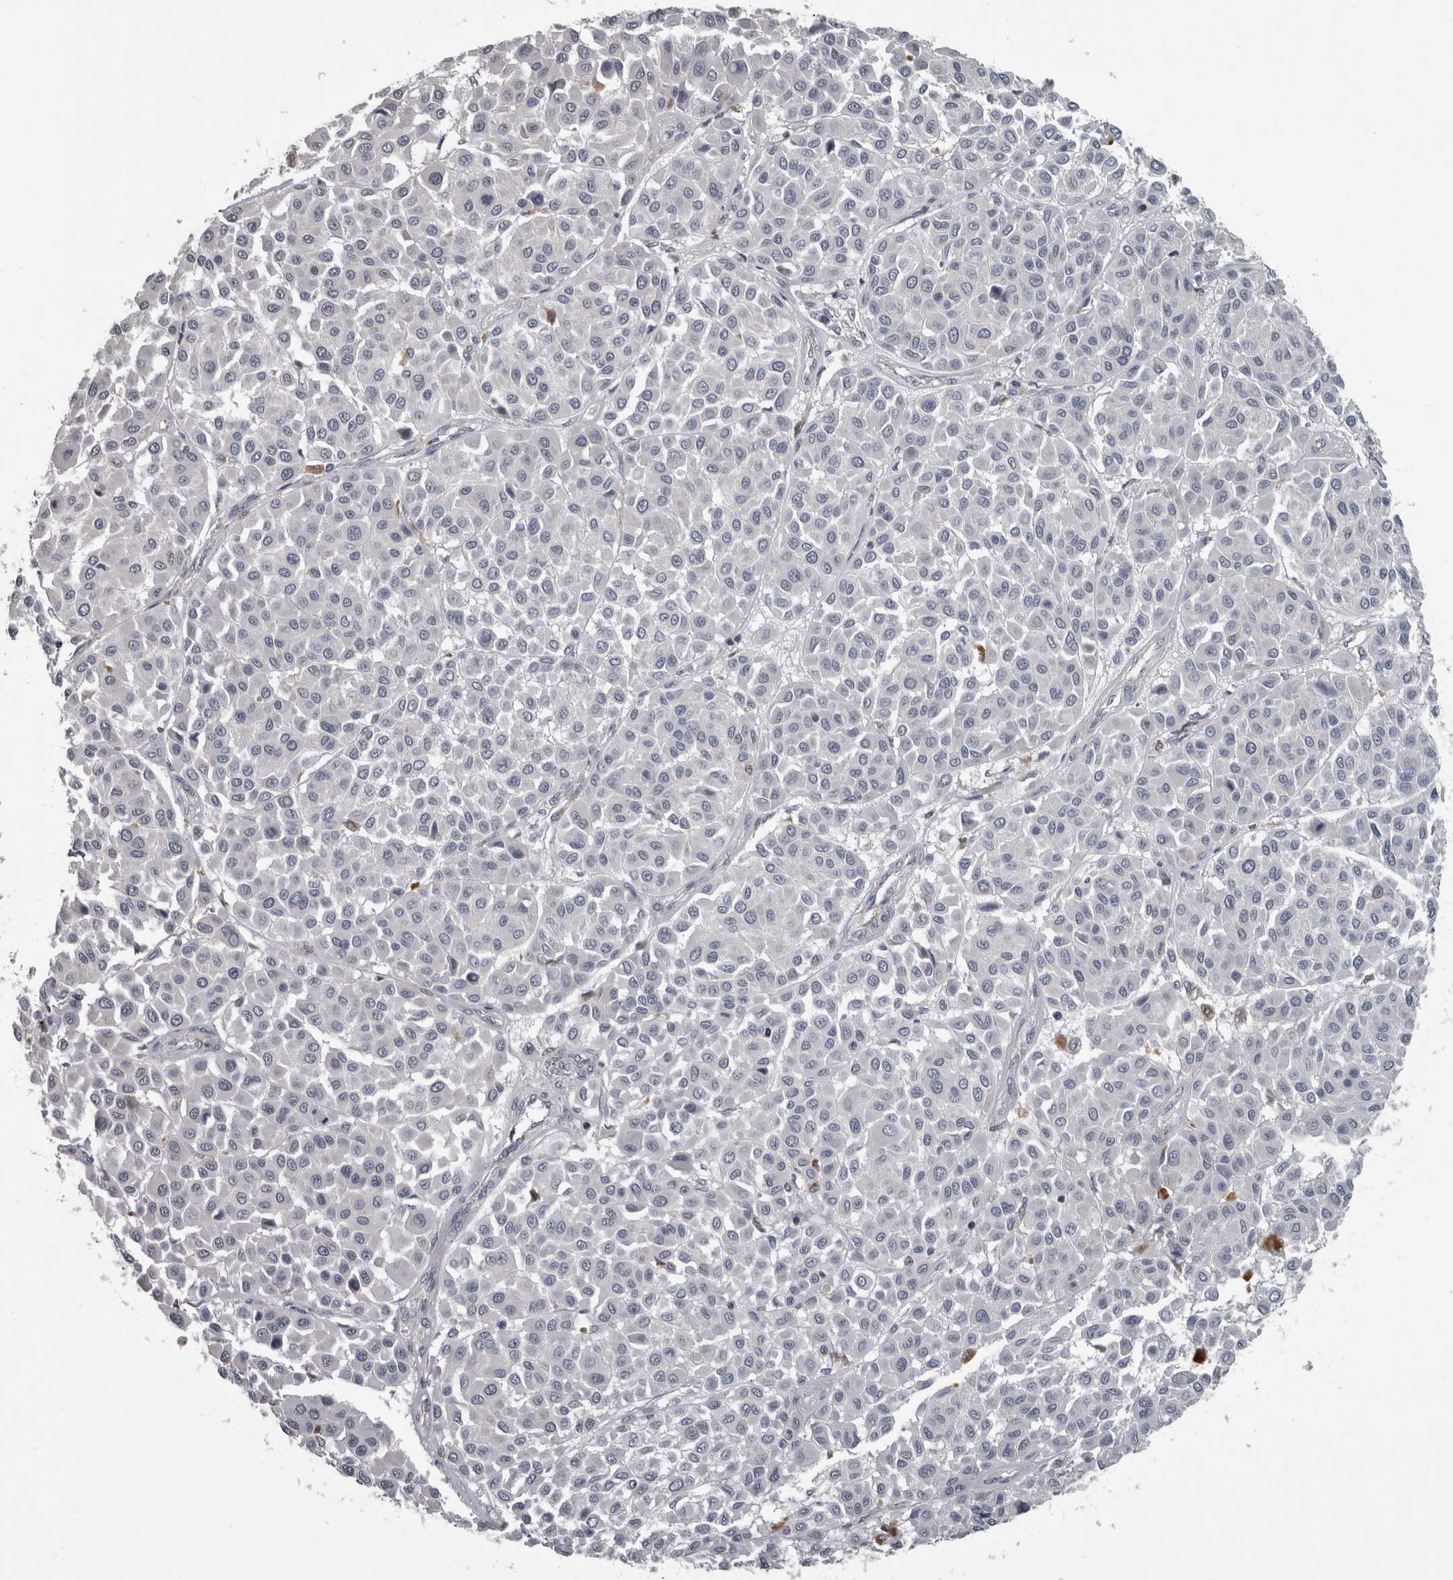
{"staining": {"intensity": "negative", "quantity": "none", "location": "none"}, "tissue": "melanoma", "cell_type": "Tumor cells", "image_type": "cancer", "snomed": [{"axis": "morphology", "description": "Malignant melanoma, Metastatic site"}, {"axis": "topography", "description": "Soft tissue"}], "caption": "High magnification brightfield microscopy of melanoma stained with DAB (3,3'-diaminobenzidine) (brown) and counterstained with hematoxylin (blue): tumor cells show no significant staining.", "gene": "NAAA", "patient": {"sex": "male", "age": 41}}